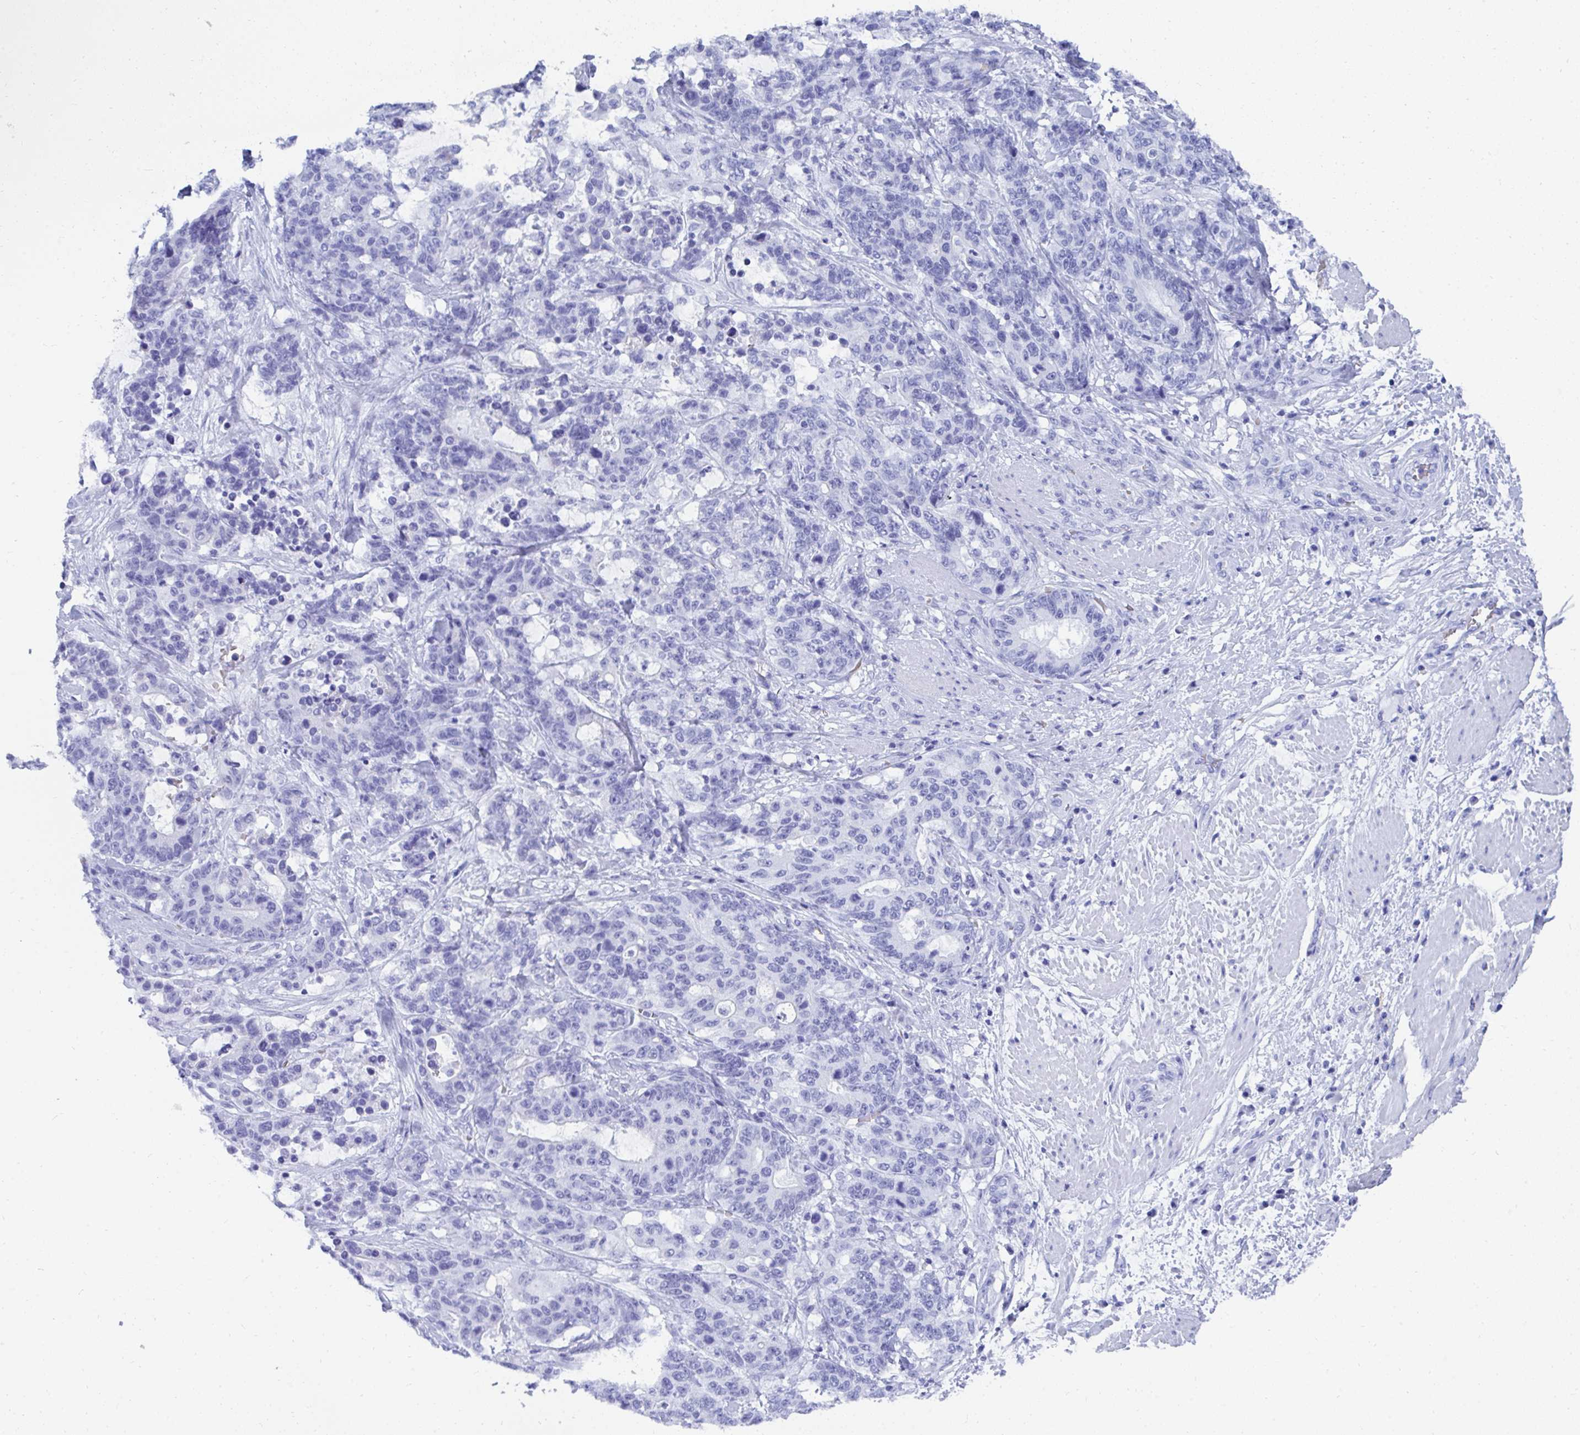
{"staining": {"intensity": "negative", "quantity": "none", "location": "none"}, "tissue": "stomach cancer", "cell_type": "Tumor cells", "image_type": "cancer", "snomed": [{"axis": "morphology", "description": "Normal tissue, NOS"}, {"axis": "morphology", "description": "Adenocarcinoma, NOS"}, {"axis": "topography", "description": "Stomach"}], "caption": "Tumor cells are negative for brown protein staining in stomach adenocarcinoma.", "gene": "MROH2B", "patient": {"sex": "female", "age": 64}}